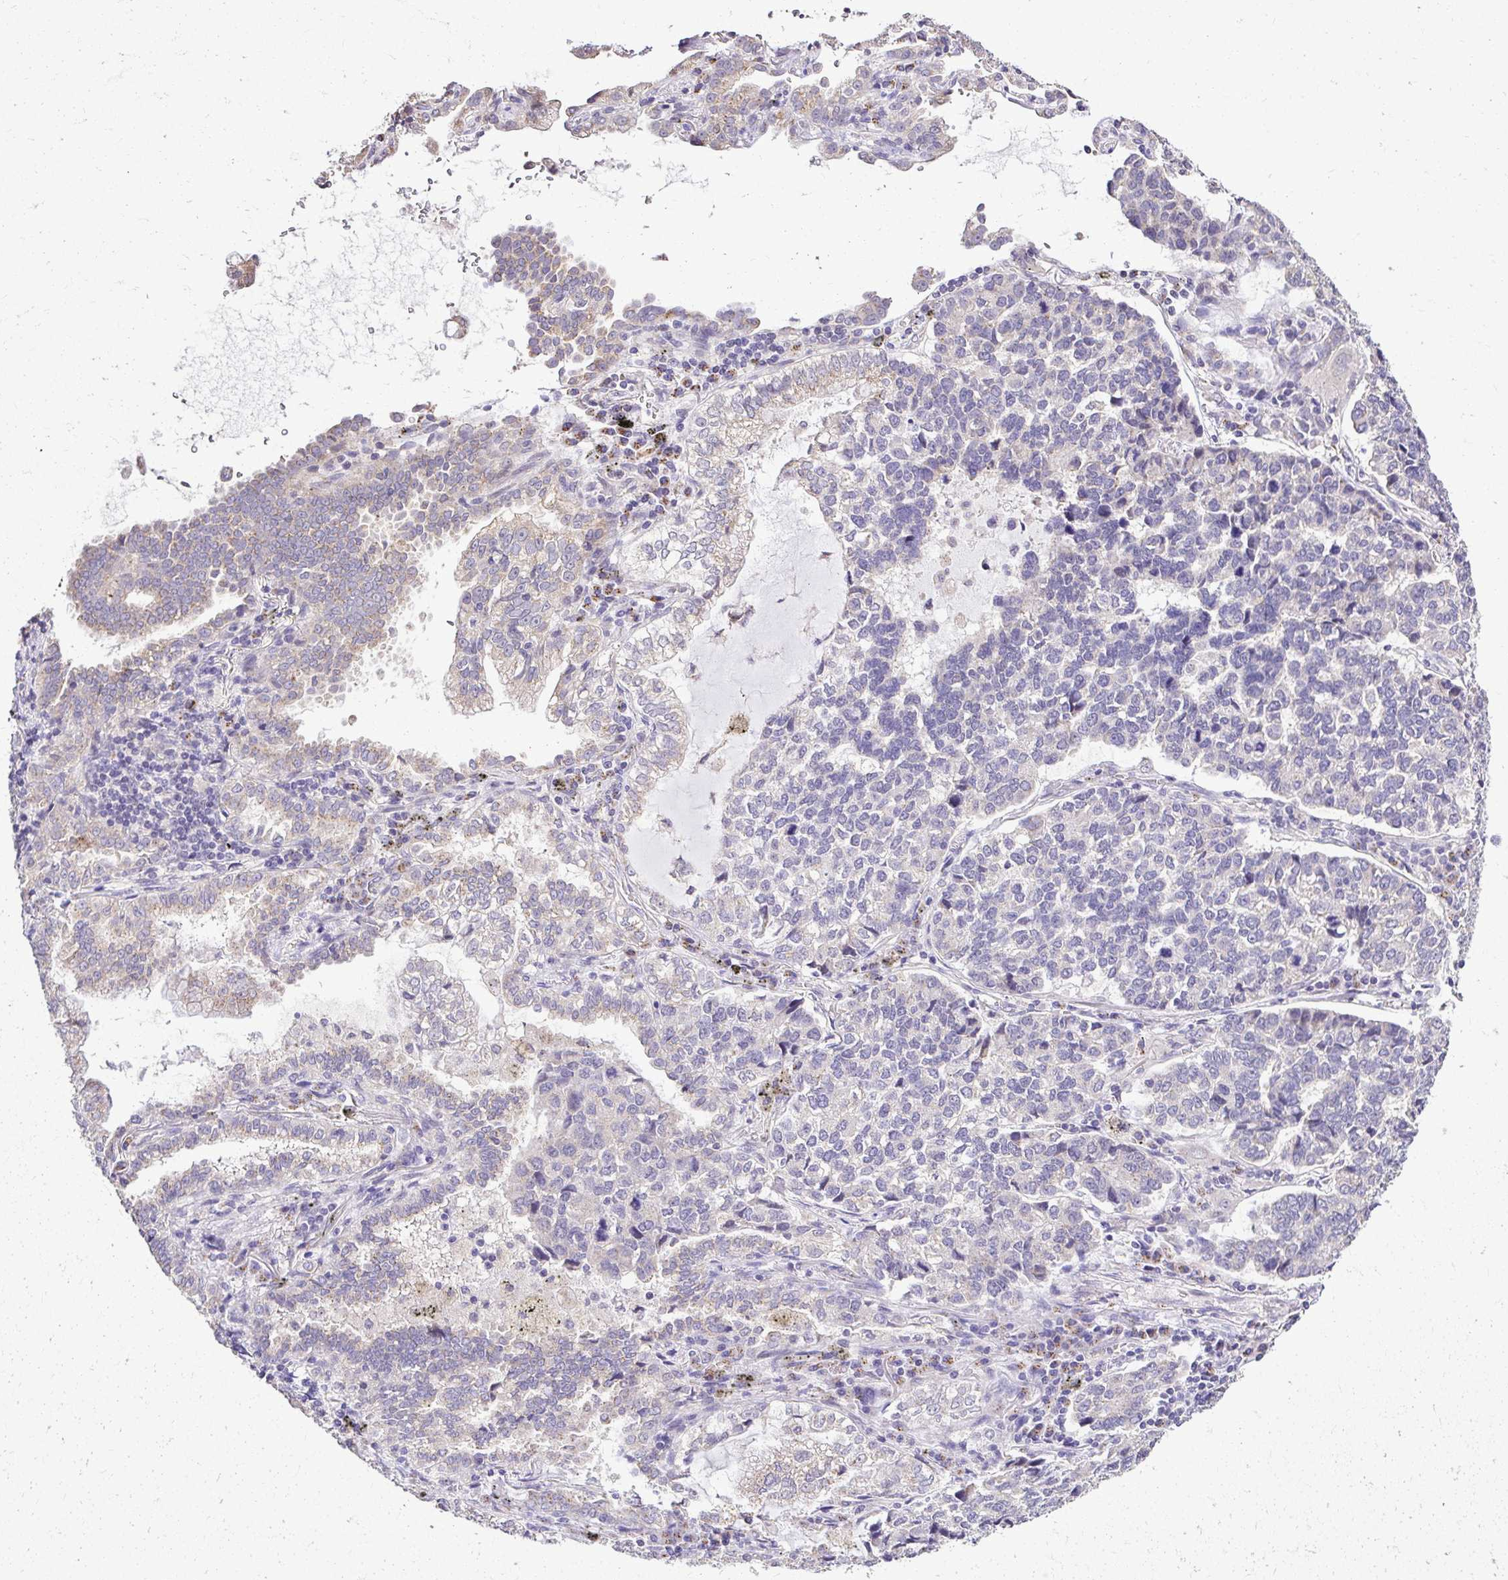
{"staining": {"intensity": "negative", "quantity": "none", "location": "none"}, "tissue": "lung cancer", "cell_type": "Tumor cells", "image_type": "cancer", "snomed": [{"axis": "morphology", "description": "Adenocarcinoma, NOS"}, {"axis": "topography", "description": "Lymph node"}, {"axis": "topography", "description": "Lung"}], "caption": "There is no significant expression in tumor cells of lung cancer.", "gene": "KIAA1210", "patient": {"sex": "male", "age": 66}}